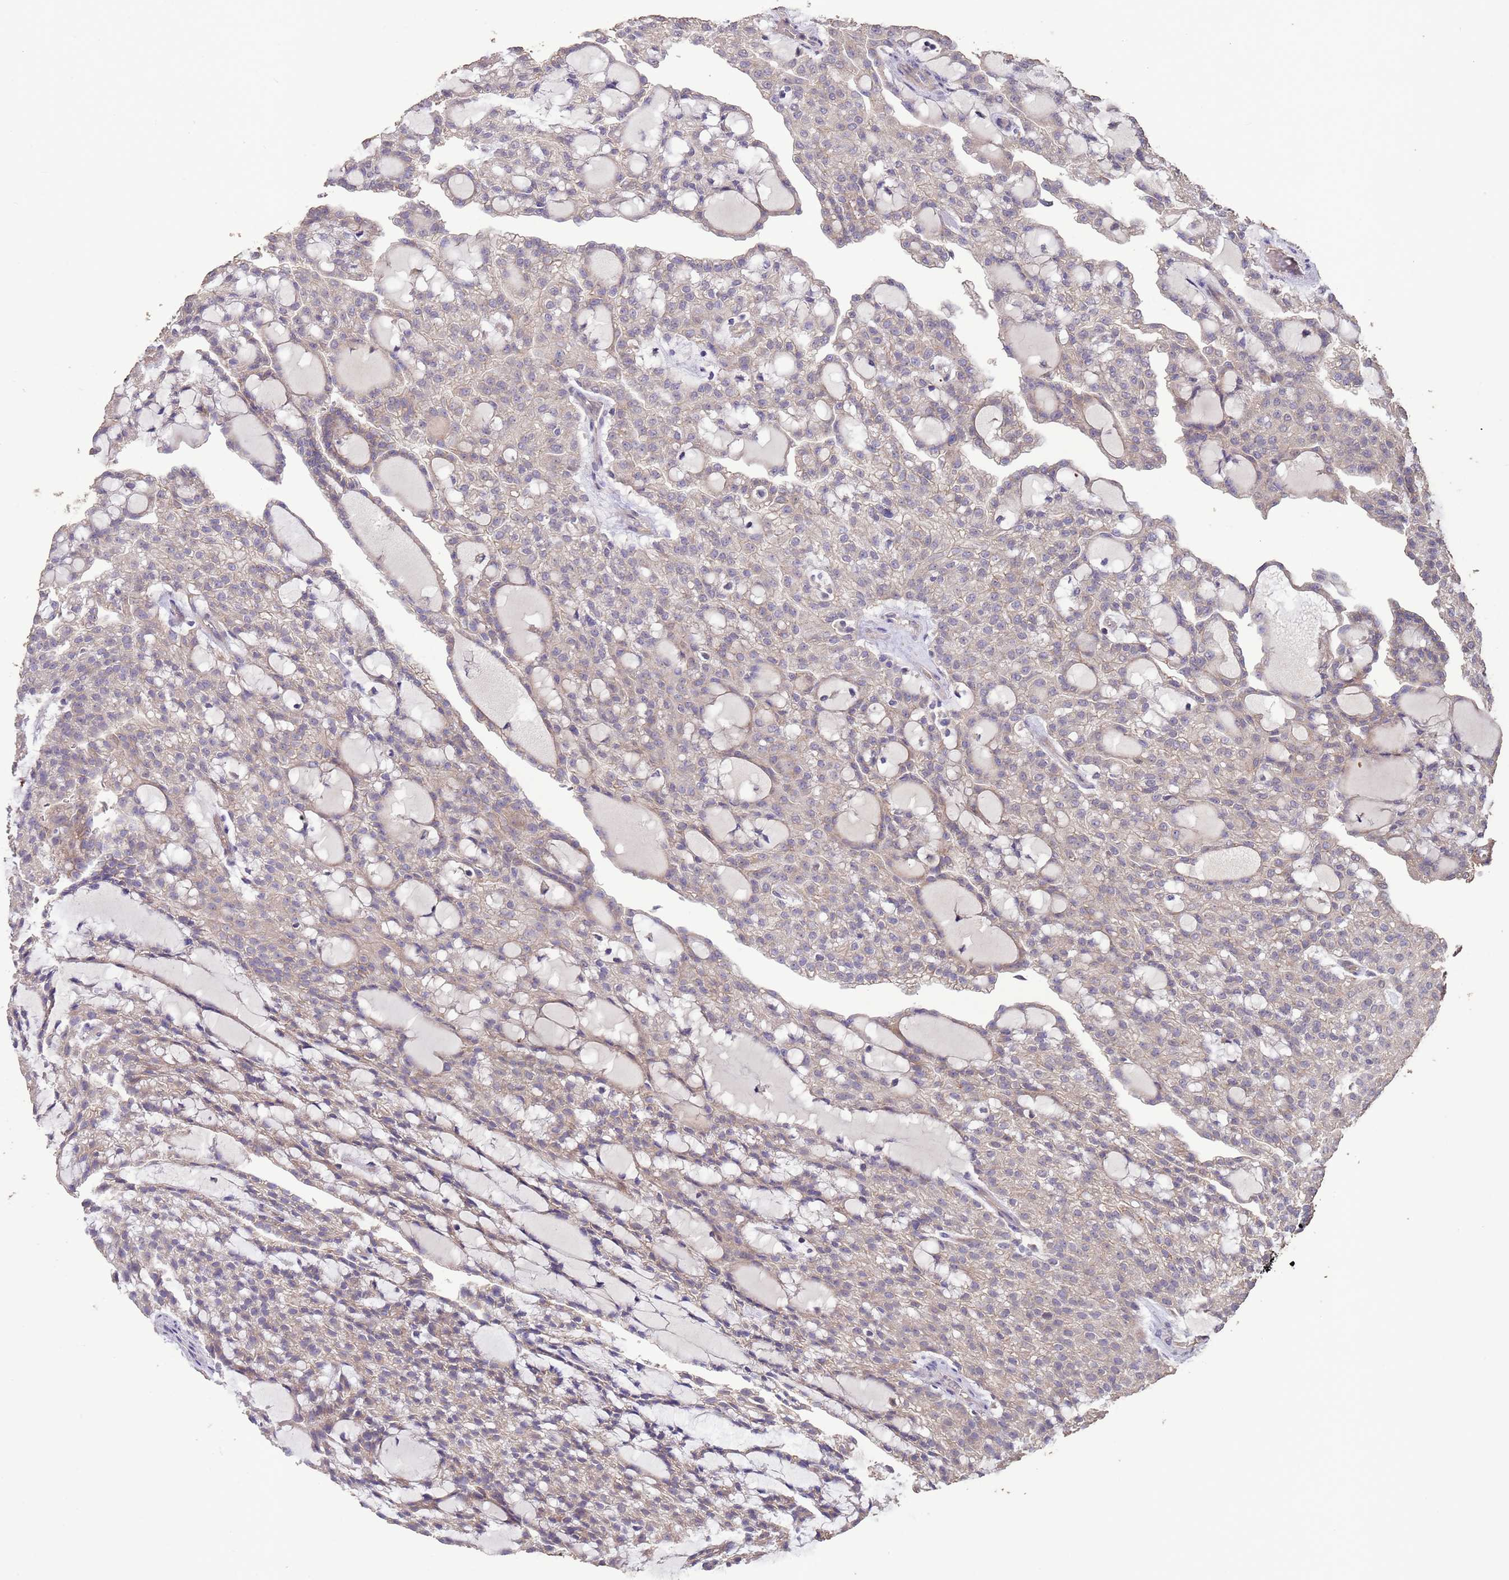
{"staining": {"intensity": "weak", "quantity": "25%-75%", "location": "cytoplasmic/membranous"}, "tissue": "renal cancer", "cell_type": "Tumor cells", "image_type": "cancer", "snomed": [{"axis": "morphology", "description": "Adenocarcinoma, NOS"}, {"axis": "topography", "description": "Kidney"}], "caption": "IHC of human renal adenocarcinoma shows low levels of weak cytoplasmic/membranous staining in approximately 25%-75% of tumor cells.", "gene": "SLC9B2", "patient": {"sex": "male", "age": 63}}